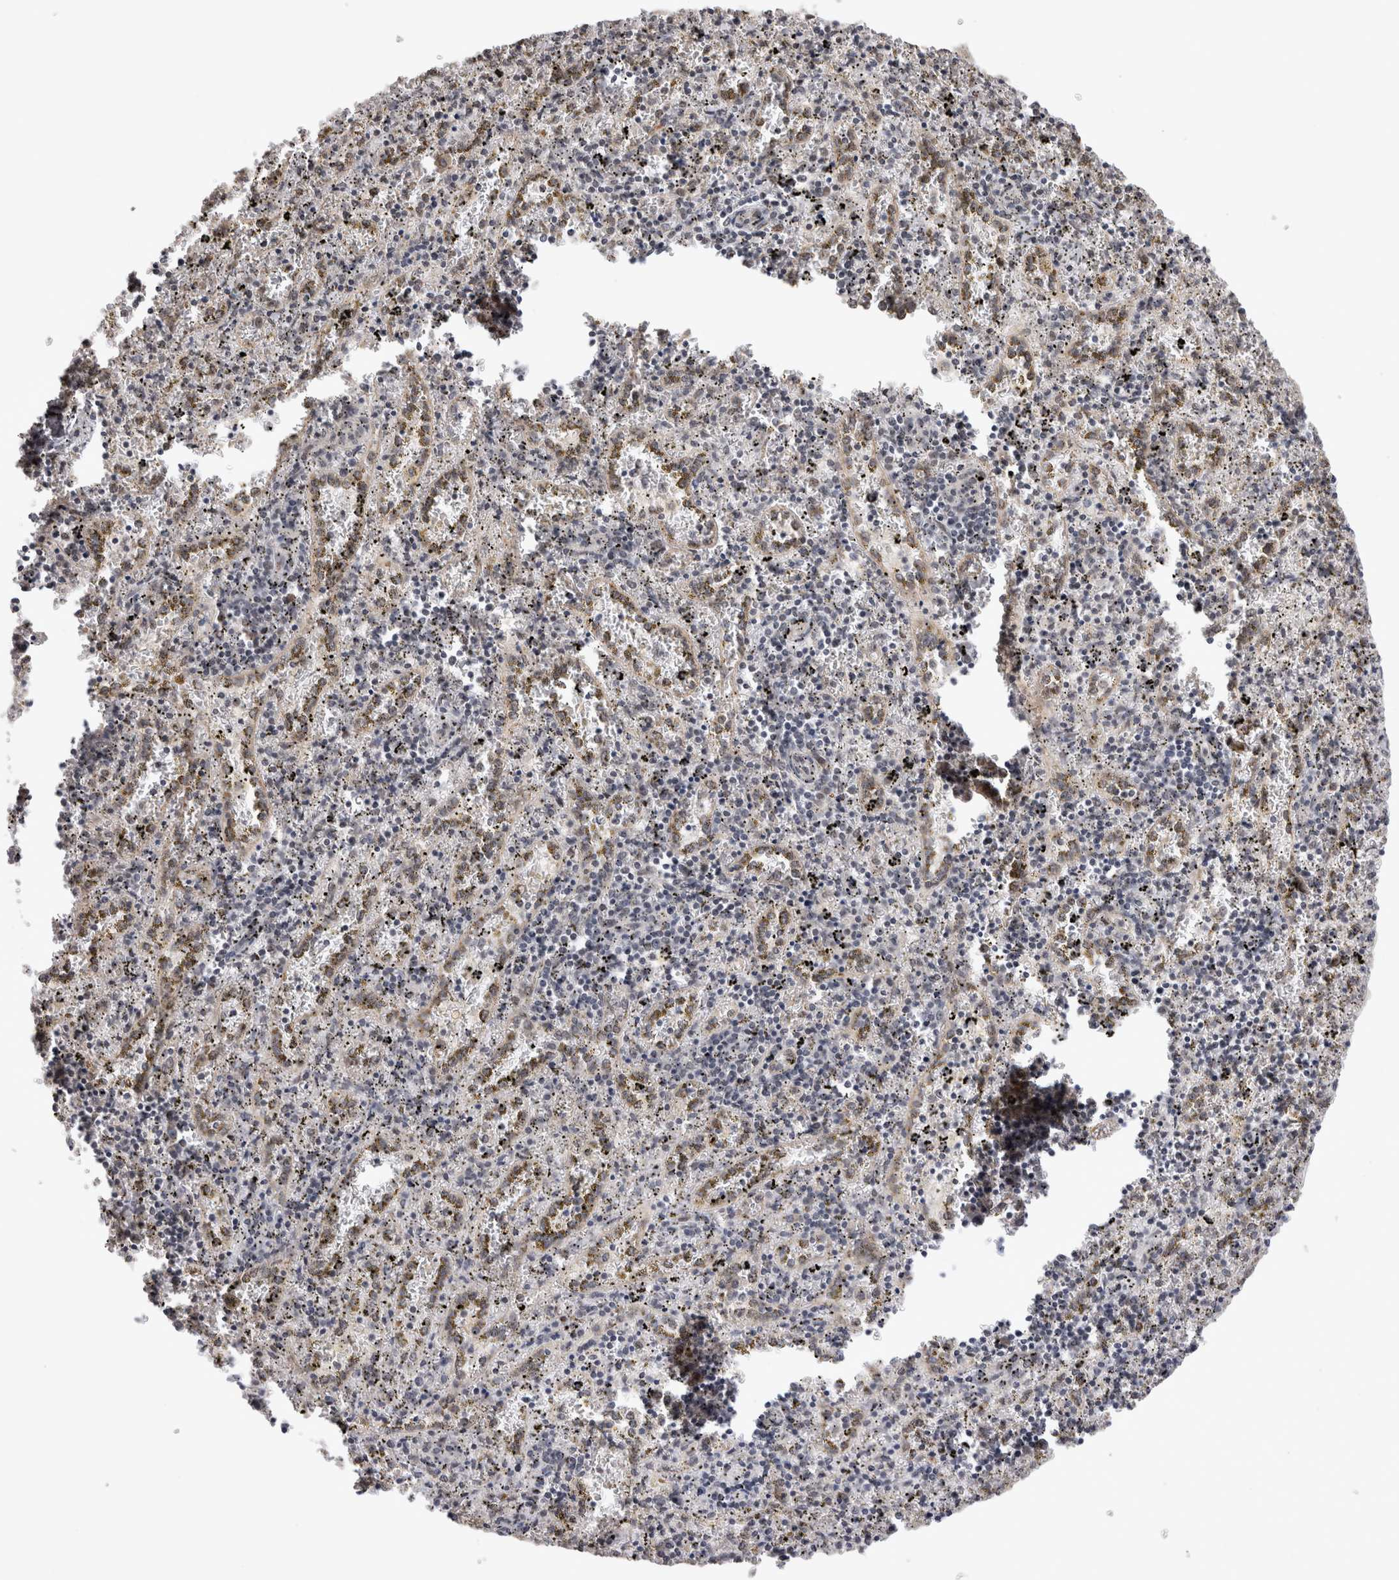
{"staining": {"intensity": "negative", "quantity": "none", "location": "none"}, "tissue": "spleen", "cell_type": "Cells in red pulp", "image_type": "normal", "snomed": [{"axis": "morphology", "description": "Normal tissue, NOS"}, {"axis": "topography", "description": "Spleen"}], "caption": "The image exhibits no staining of cells in red pulp in benign spleen.", "gene": "TMEM65", "patient": {"sex": "male", "age": 11}}